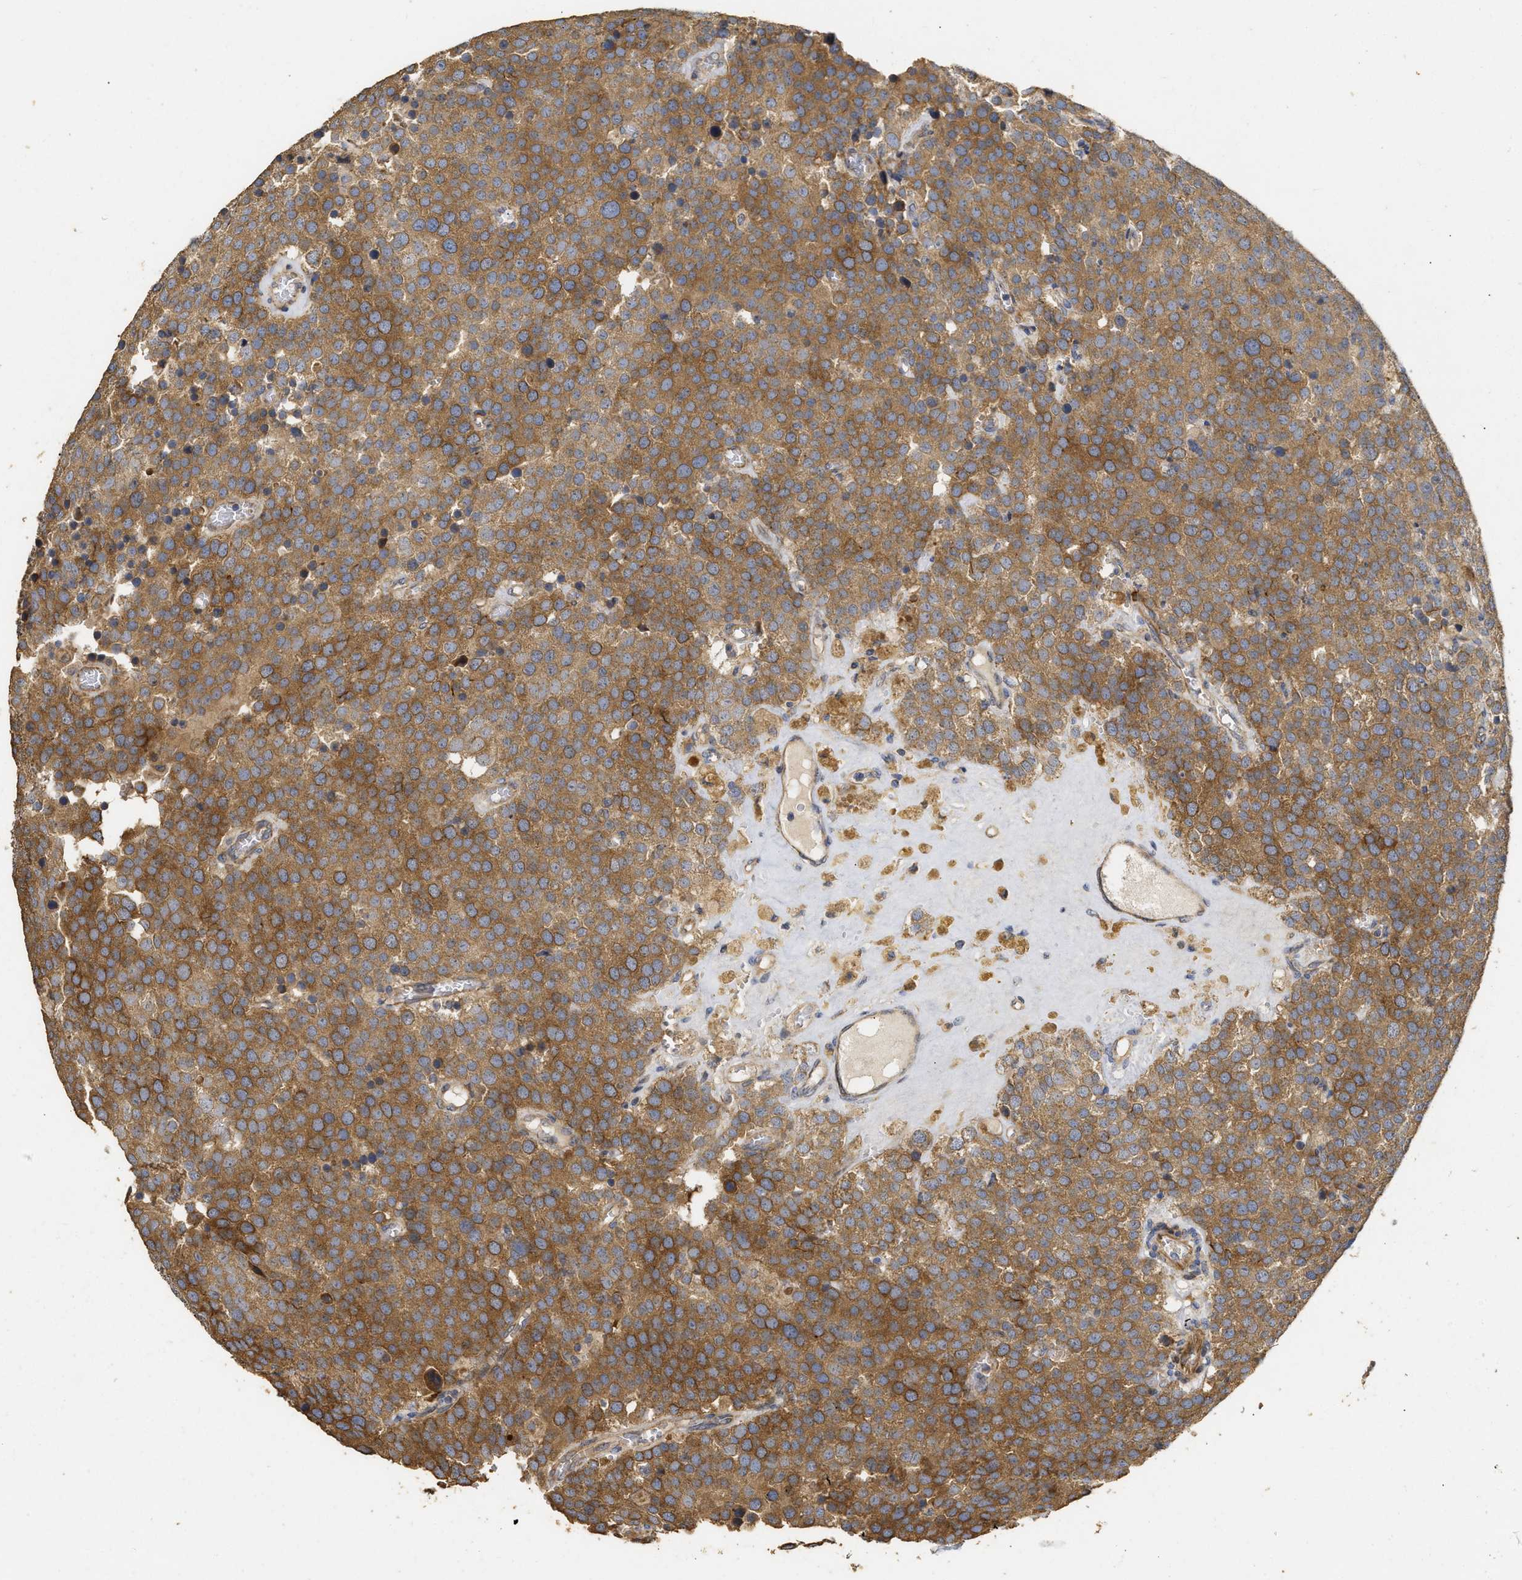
{"staining": {"intensity": "moderate", "quantity": ">75%", "location": "cytoplasmic/membranous"}, "tissue": "testis cancer", "cell_type": "Tumor cells", "image_type": "cancer", "snomed": [{"axis": "morphology", "description": "Normal tissue, NOS"}, {"axis": "morphology", "description": "Seminoma, NOS"}, {"axis": "topography", "description": "Testis"}], "caption": "Protein expression analysis of human seminoma (testis) reveals moderate cytoplasmic/membranous positivity in about >75% of tumor cells.", "gene": "NAV1", "patient": {"sex": "male", "age": 71}}